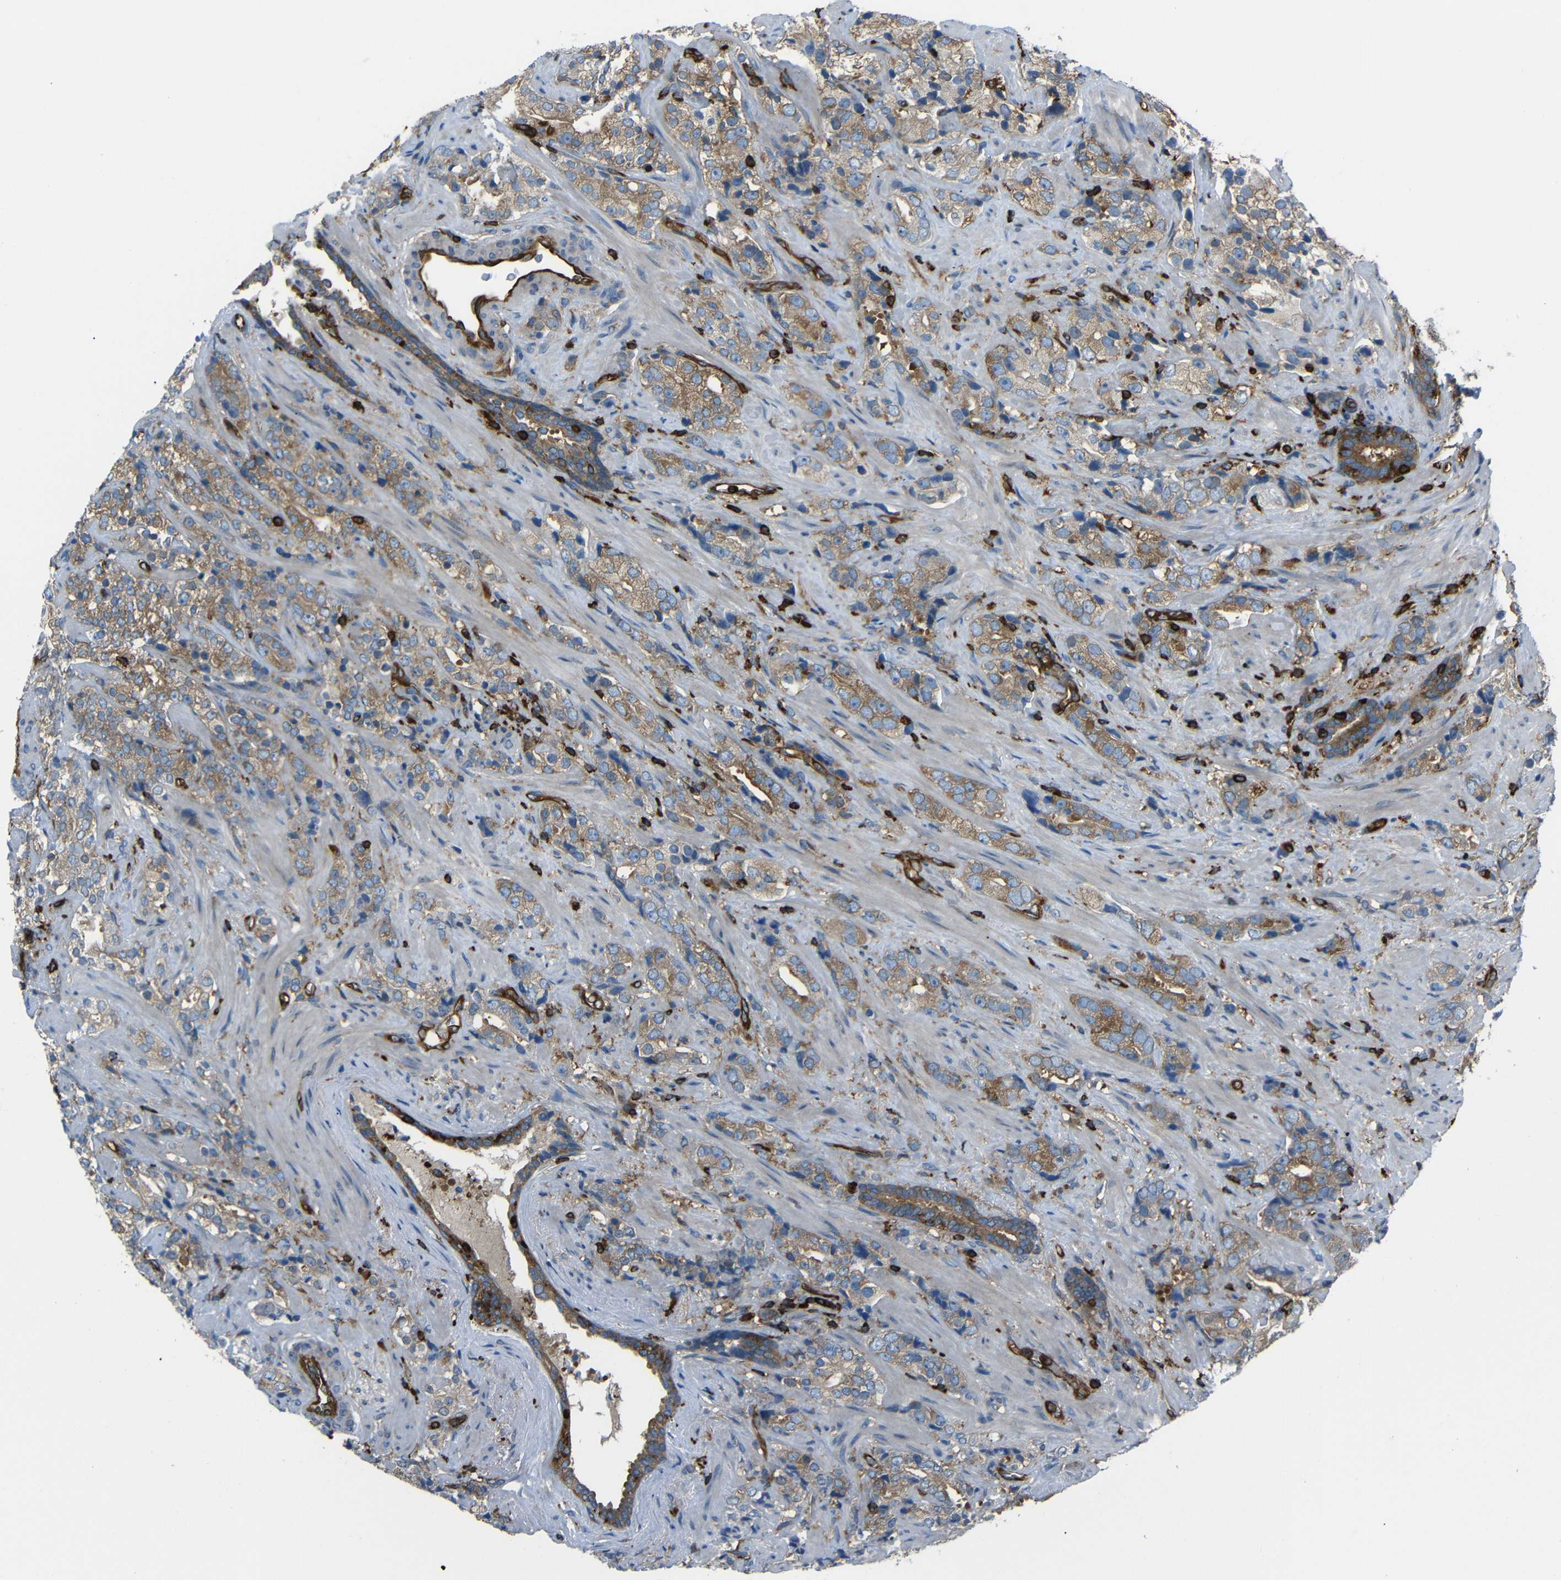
{"staining": {"intensity": "moderate", "quantity": ">75%", "location": "cytoplasmic/membranous"}, "tissue": "prostate cancer", "cell_type": "Tumor cells", "image_type": "cancer", "snomed": [{"axis": "morphology", "description": "Adenocarcinoma, High grade"}, {"axis": "topography", "description": "Prostate"}], "caption": "This is a histology image of immunohistochemistry staining of prostate cancer, which shows moderate staining in the cytoplasmic/membranous of tumor cells.", "gene": "ARHGEF1", "patient": {"sex": "male", "age": 71}}